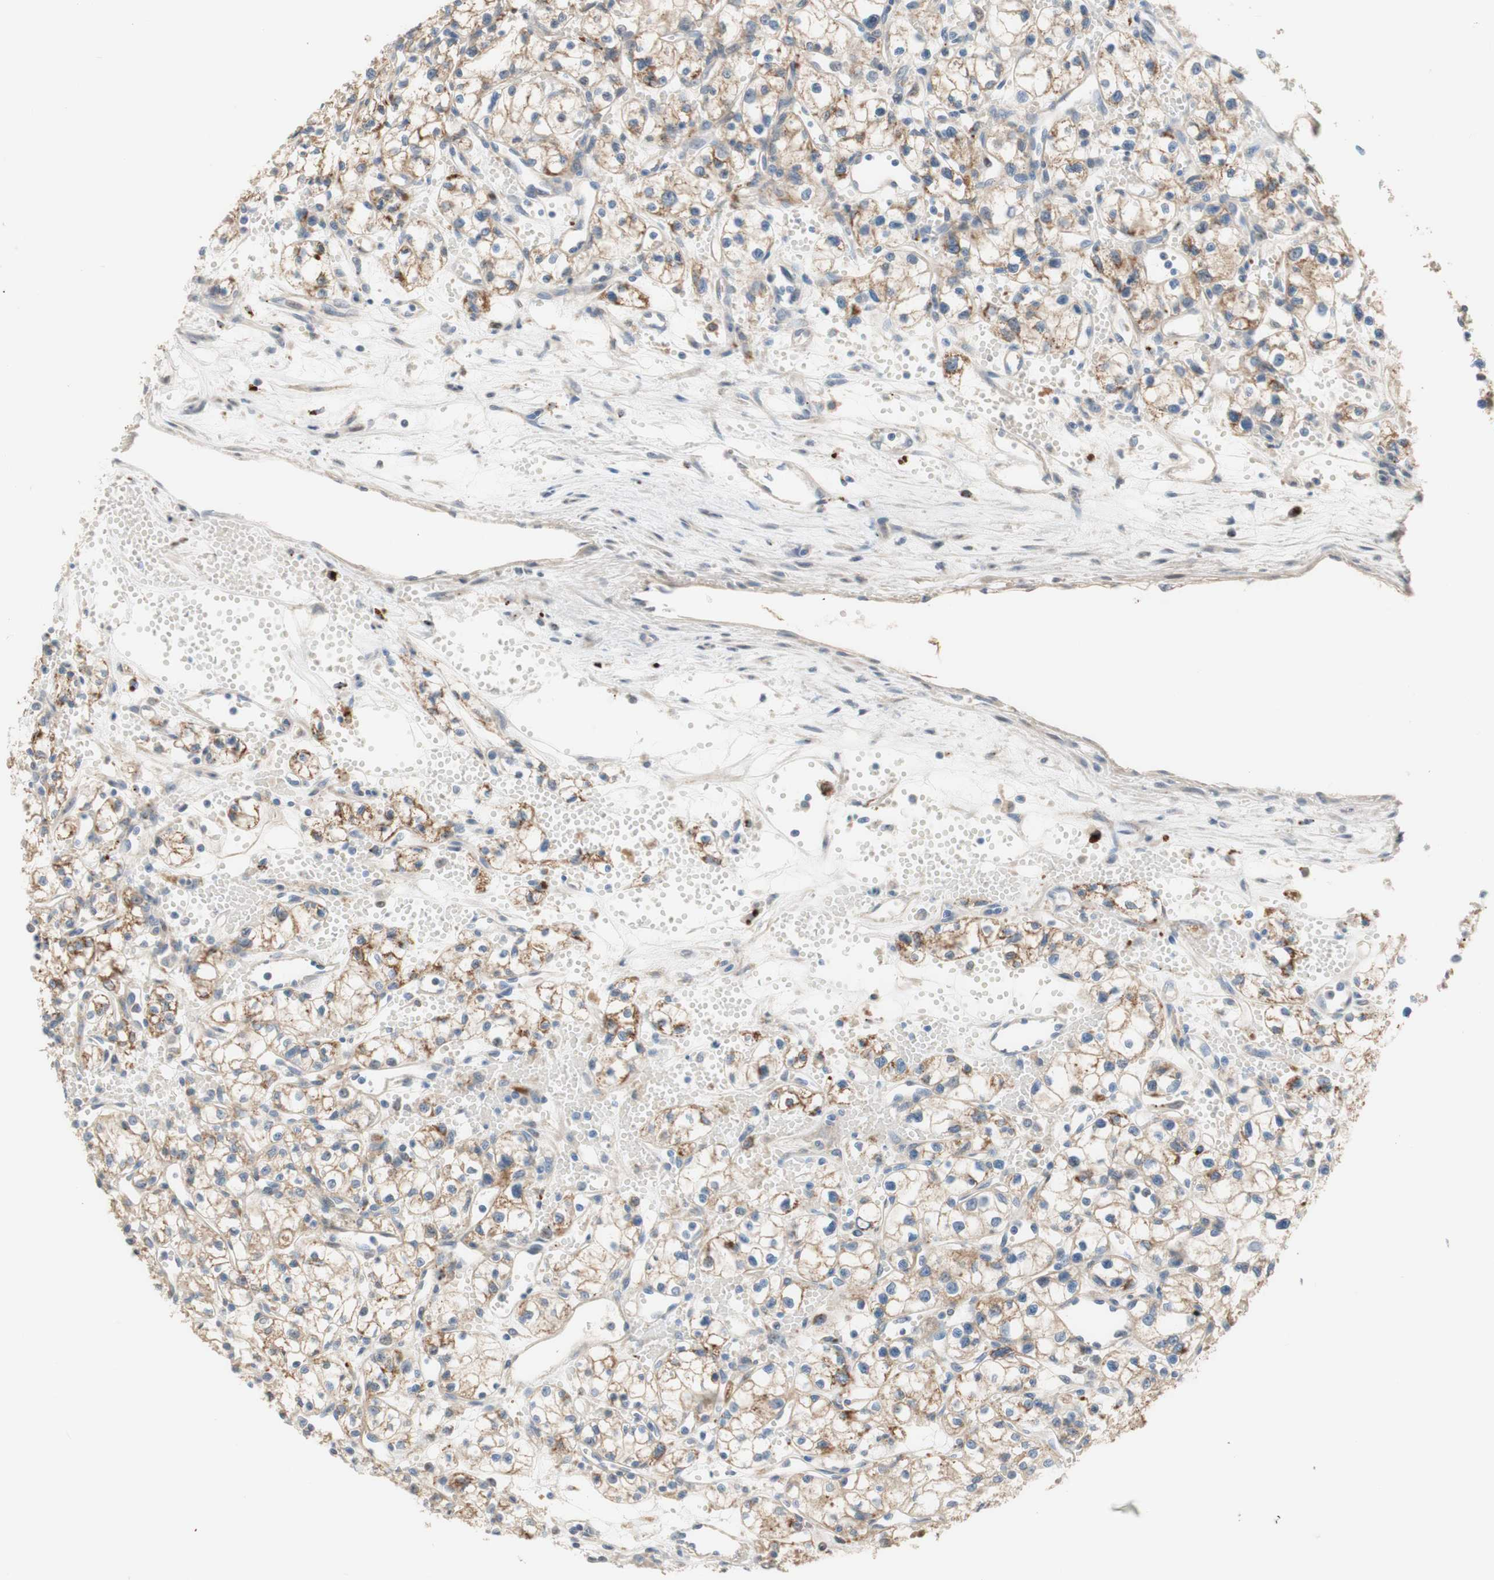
{"staining": {"intensity": "moderate", "quantity": "<25%", "location": "cytoplasmic/membranous"}, "tissue": "renal cancer", "cell_type": "Tumor cells", "image_type": "cancer", "snomed": [{"axis": "morphology", "description": "Normal tissue, NOS"}, {"axis": "morphology", "description": "Adenocarcinoma, NOS"}, {"axis": "topography", "description": "Kidney"}], "caption": "Protein expression analysis of adenocarcinoma (renal) displays moderate cytoplasmic/membranous expression in about <25% of tumor cells.", "gene": "PTPN21", "patient": {"sex": "male", "age": 59}}